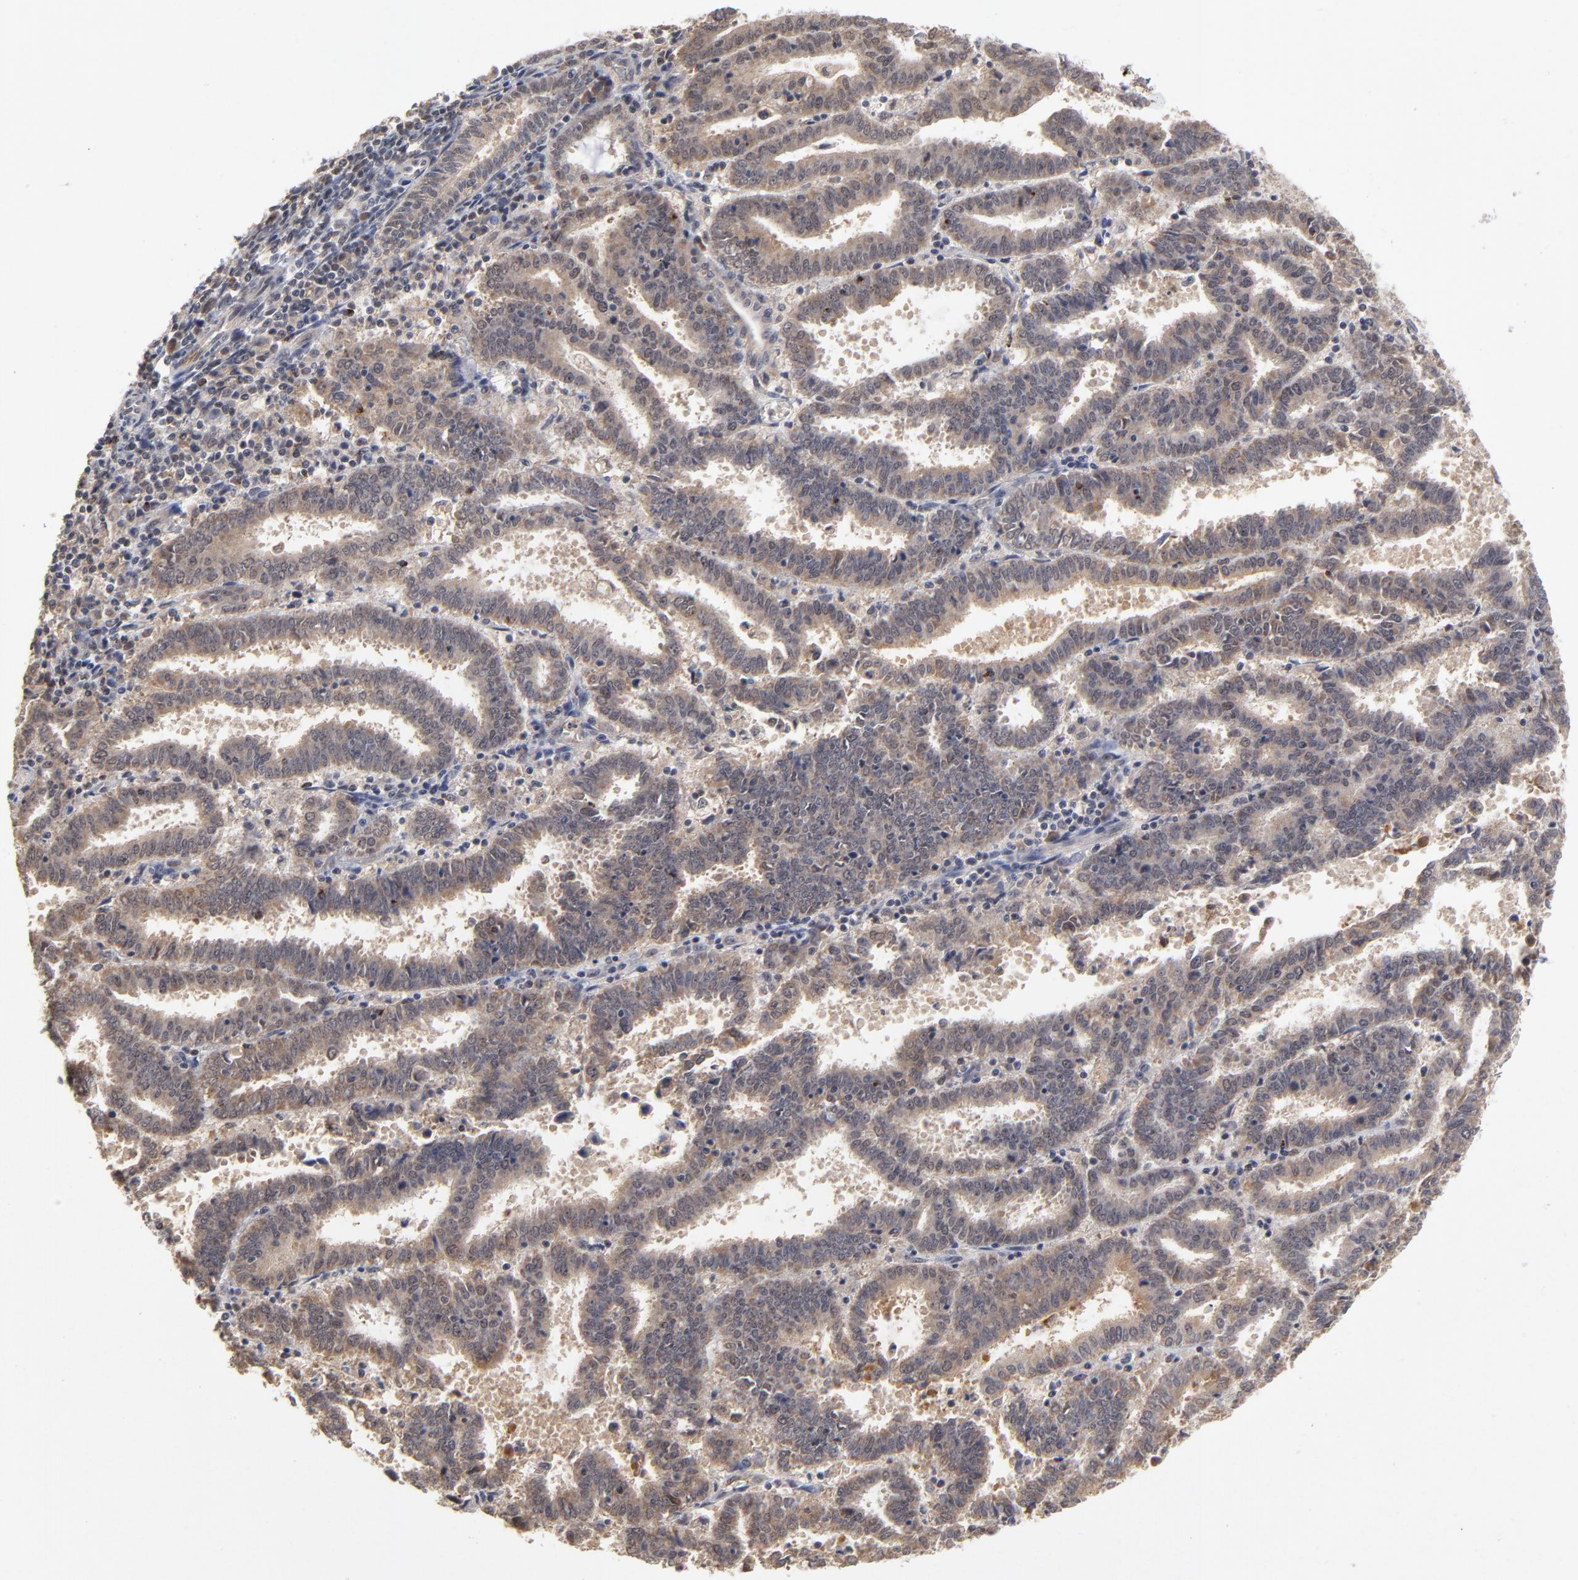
{"staining": {"intensity": "weak", "quantity": ">75%", "location": "cytoplasmic/membranous"}, "tissue": "endometrial cancer", "cell_type": "Tumor cells", "image_type": "cancer", "snomed": [{"axis": "morphology", "description": "Adenocarcinoma, NOS"}, {"axis": "topography", "description": "Uterus"}], "caption": "Immunohistochemistry photomicrograph of endometrial adenocarcinoma stained for a protein (brown), which exhibits low levels of weak cytoplasmic/membranous staining in approximately >75% of tumor cells.", "gene": "WSB1", "patient": {"sex": "female", "age": 83}}